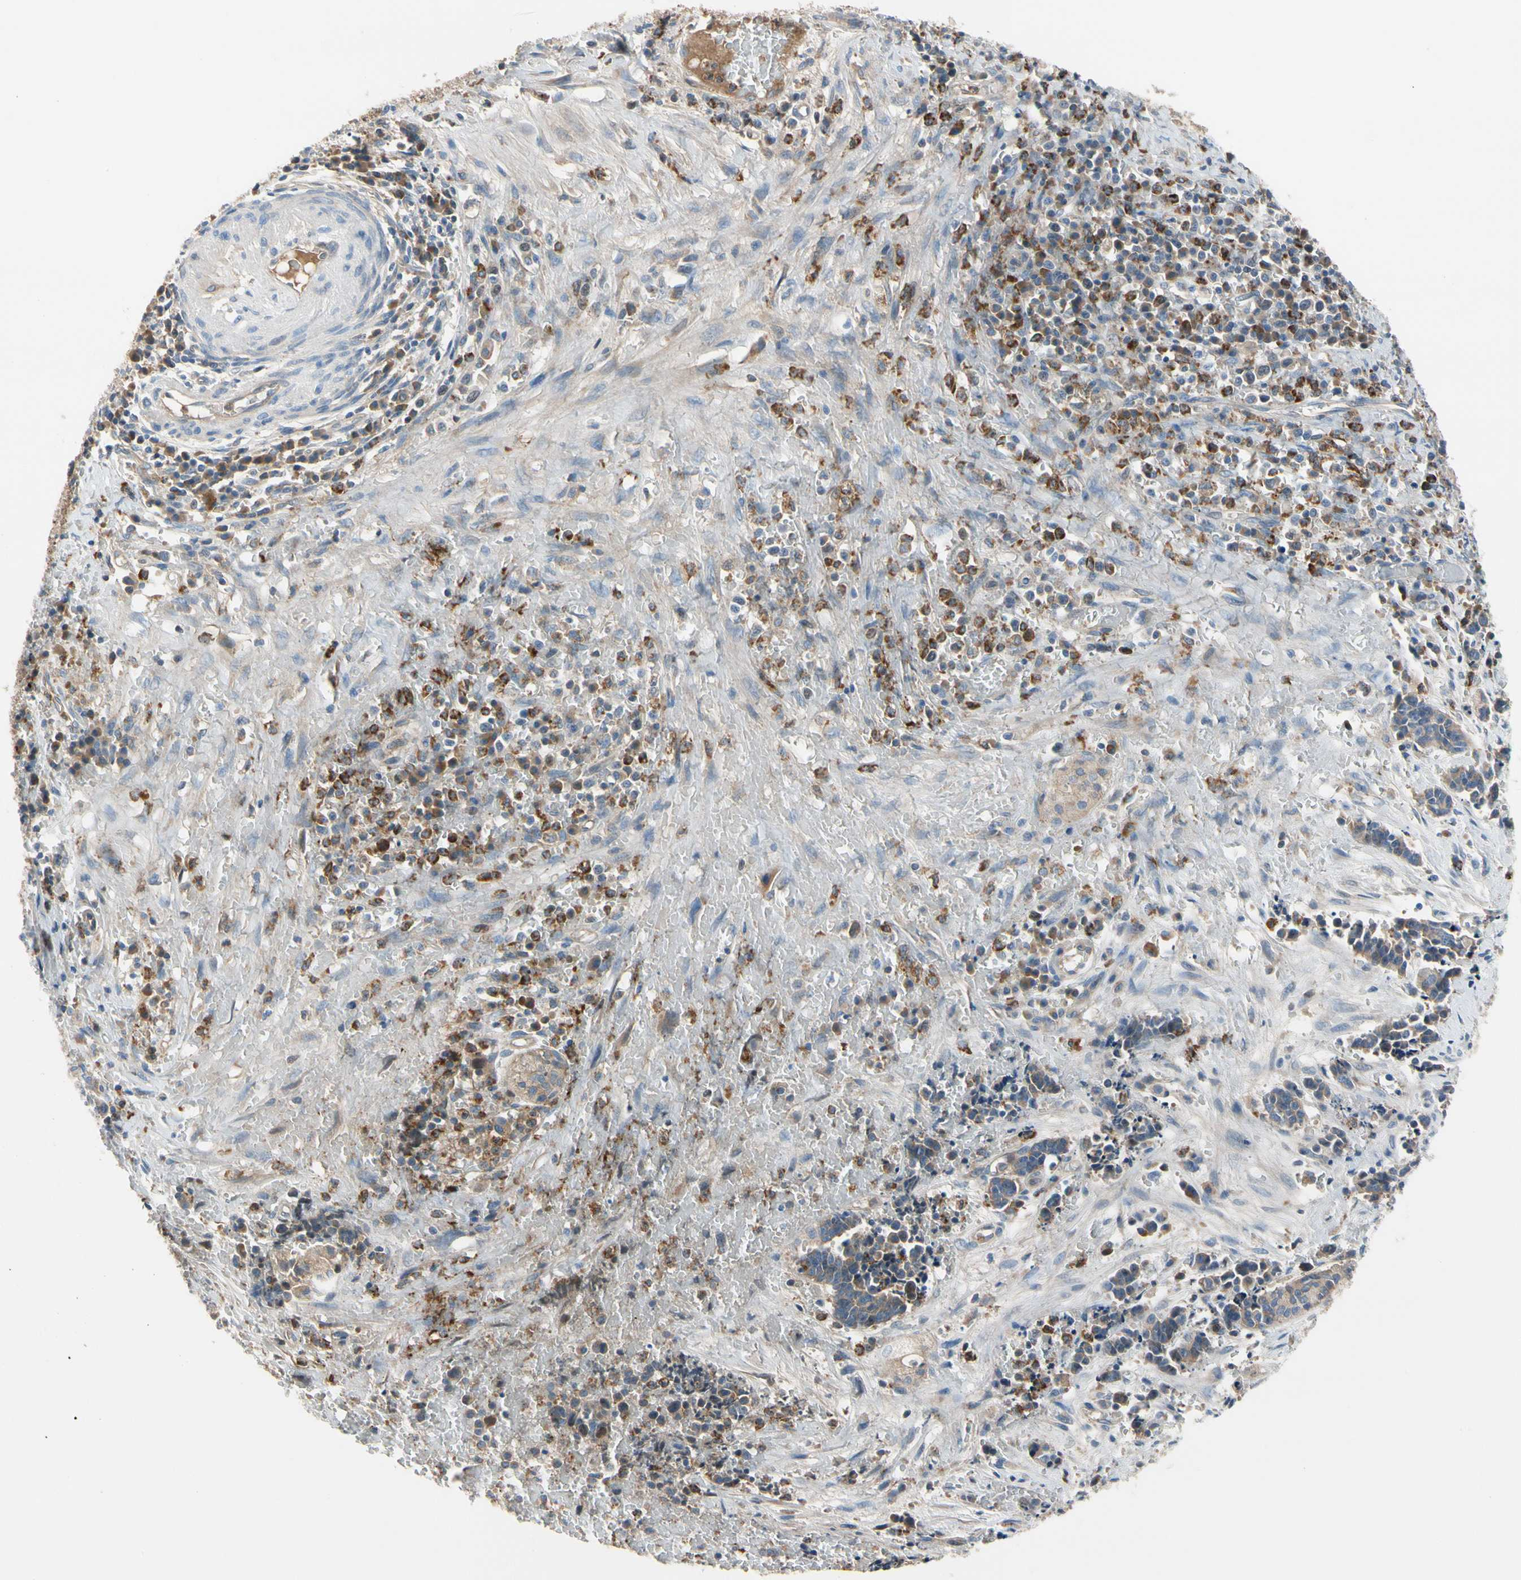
{"staining": {"intensity": "negative", "quantity": "none", "location": "none"}, "tissue": "cervical cancer", "cell_type": "Tumor cells", "image_type": "cancer", "snomed": [{"axis": "morphology", "description": "Squamous cell carcinoma, NOS"}, {"axis": "topography", "description": "Cervix"}], "caption": "Protein analysis of squamous cell carcinoma (cervical) shows no significant positivity in tumor cells.", "gene": "HJURP", "patient": {"sex": "female", "age": 35}}